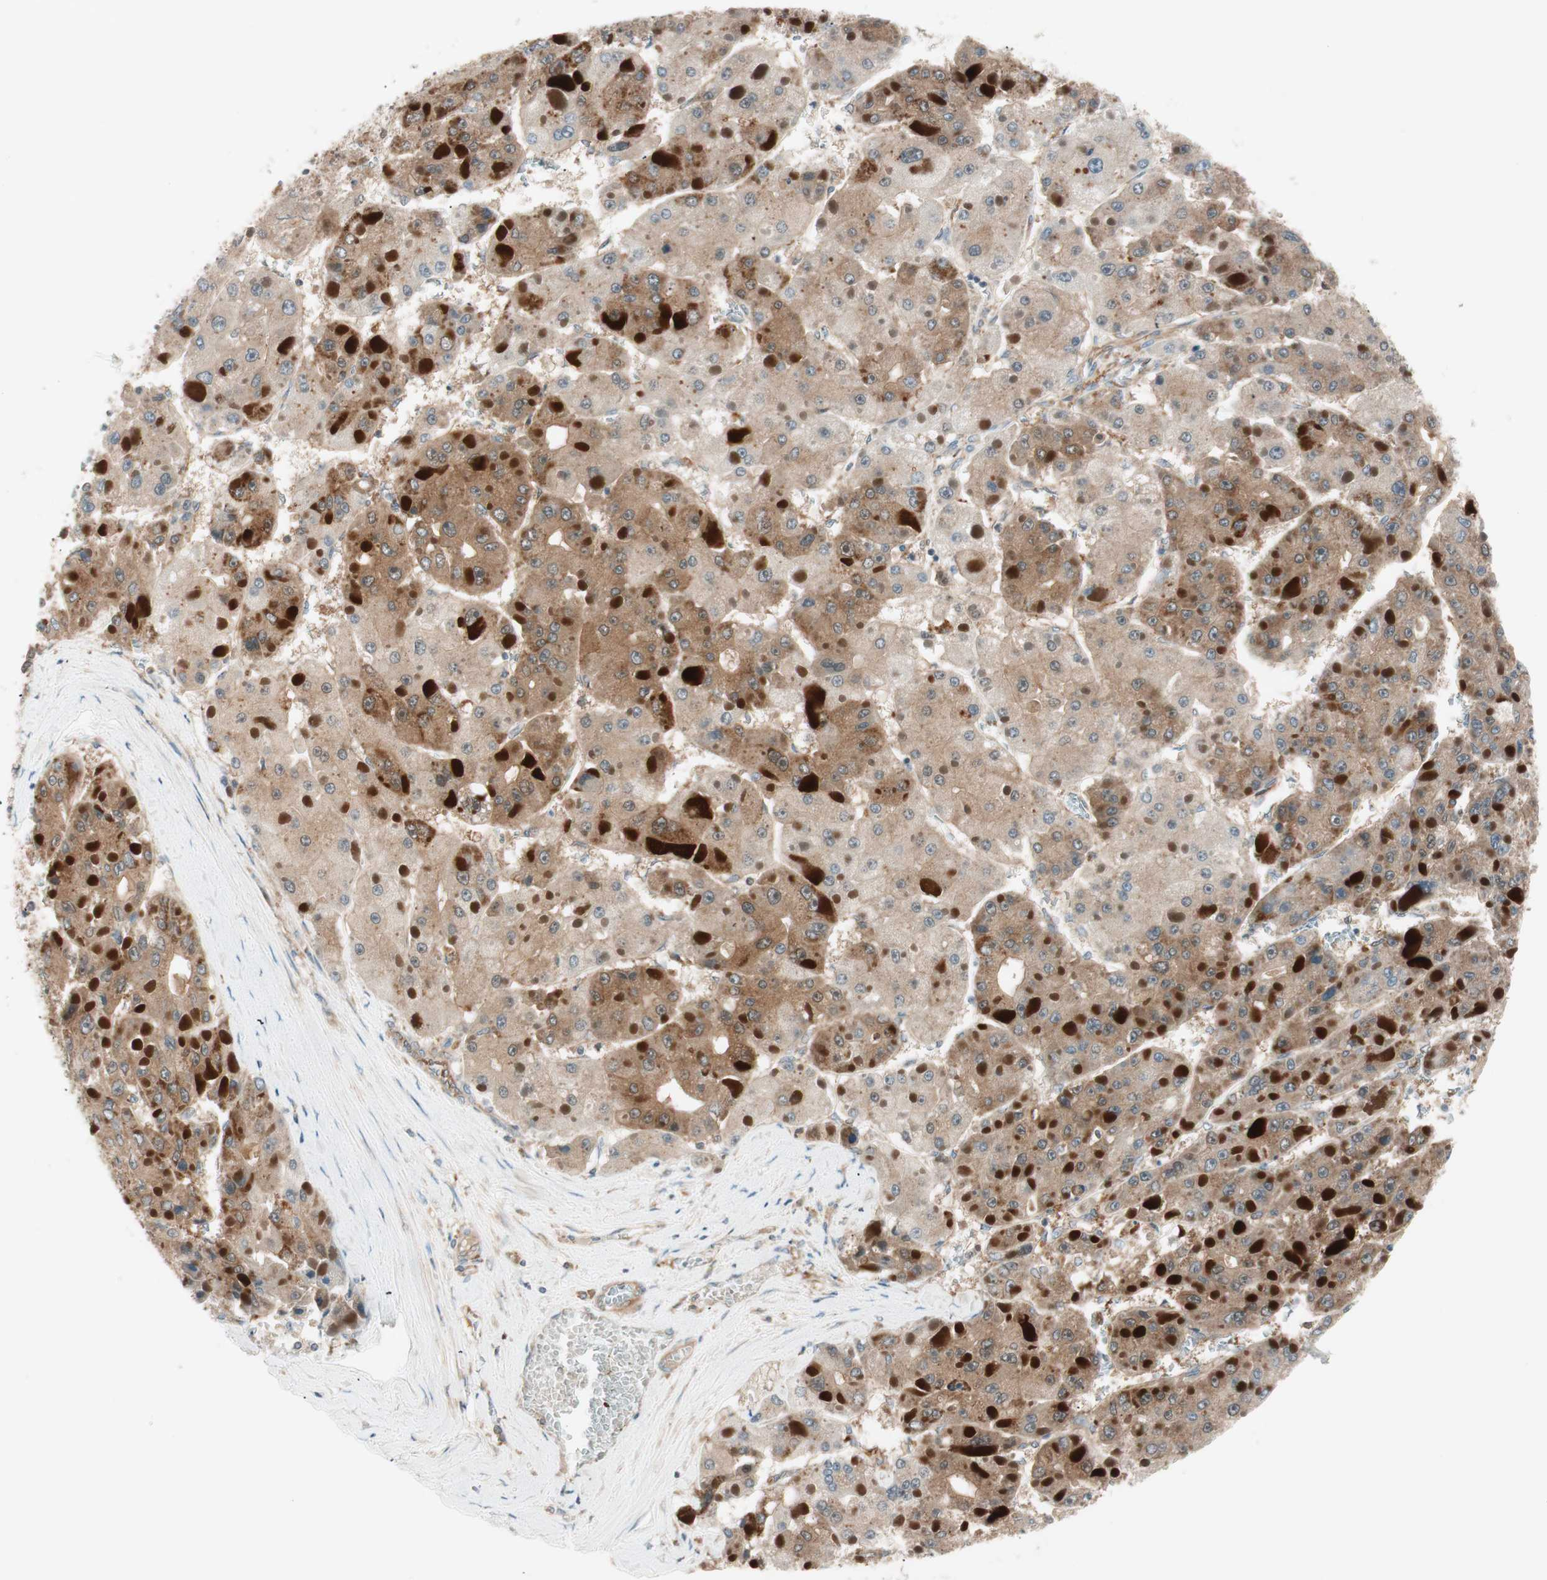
{"staining": {"intensity": "moderate", "quantity": ">75%", "location": "cytoplasmic/membranous"}, "tissue": "liver cancer", "cell_type": "Tumor cells", "image_type": "cancer", "snomed": [{"axis": "morphology", "description": "Carcinoma, Hepatocellular, NOS"}, {"axis": "topography", "description": "Liver"}], "caption": "Protein staining by immunohistochemistry shows moderate cytoplasmic/membranous positivity in about >75% of tumor cells in hepatocellular carcinoma (liver). The staining is performed using DAB (3,3'-diaminobenzidine) brown chromogen to label protein expression. The nuclei are counter-stained blue using hematoxylin.", "gene": "GALT", "patient": {"sex": "female", "age": 73}}